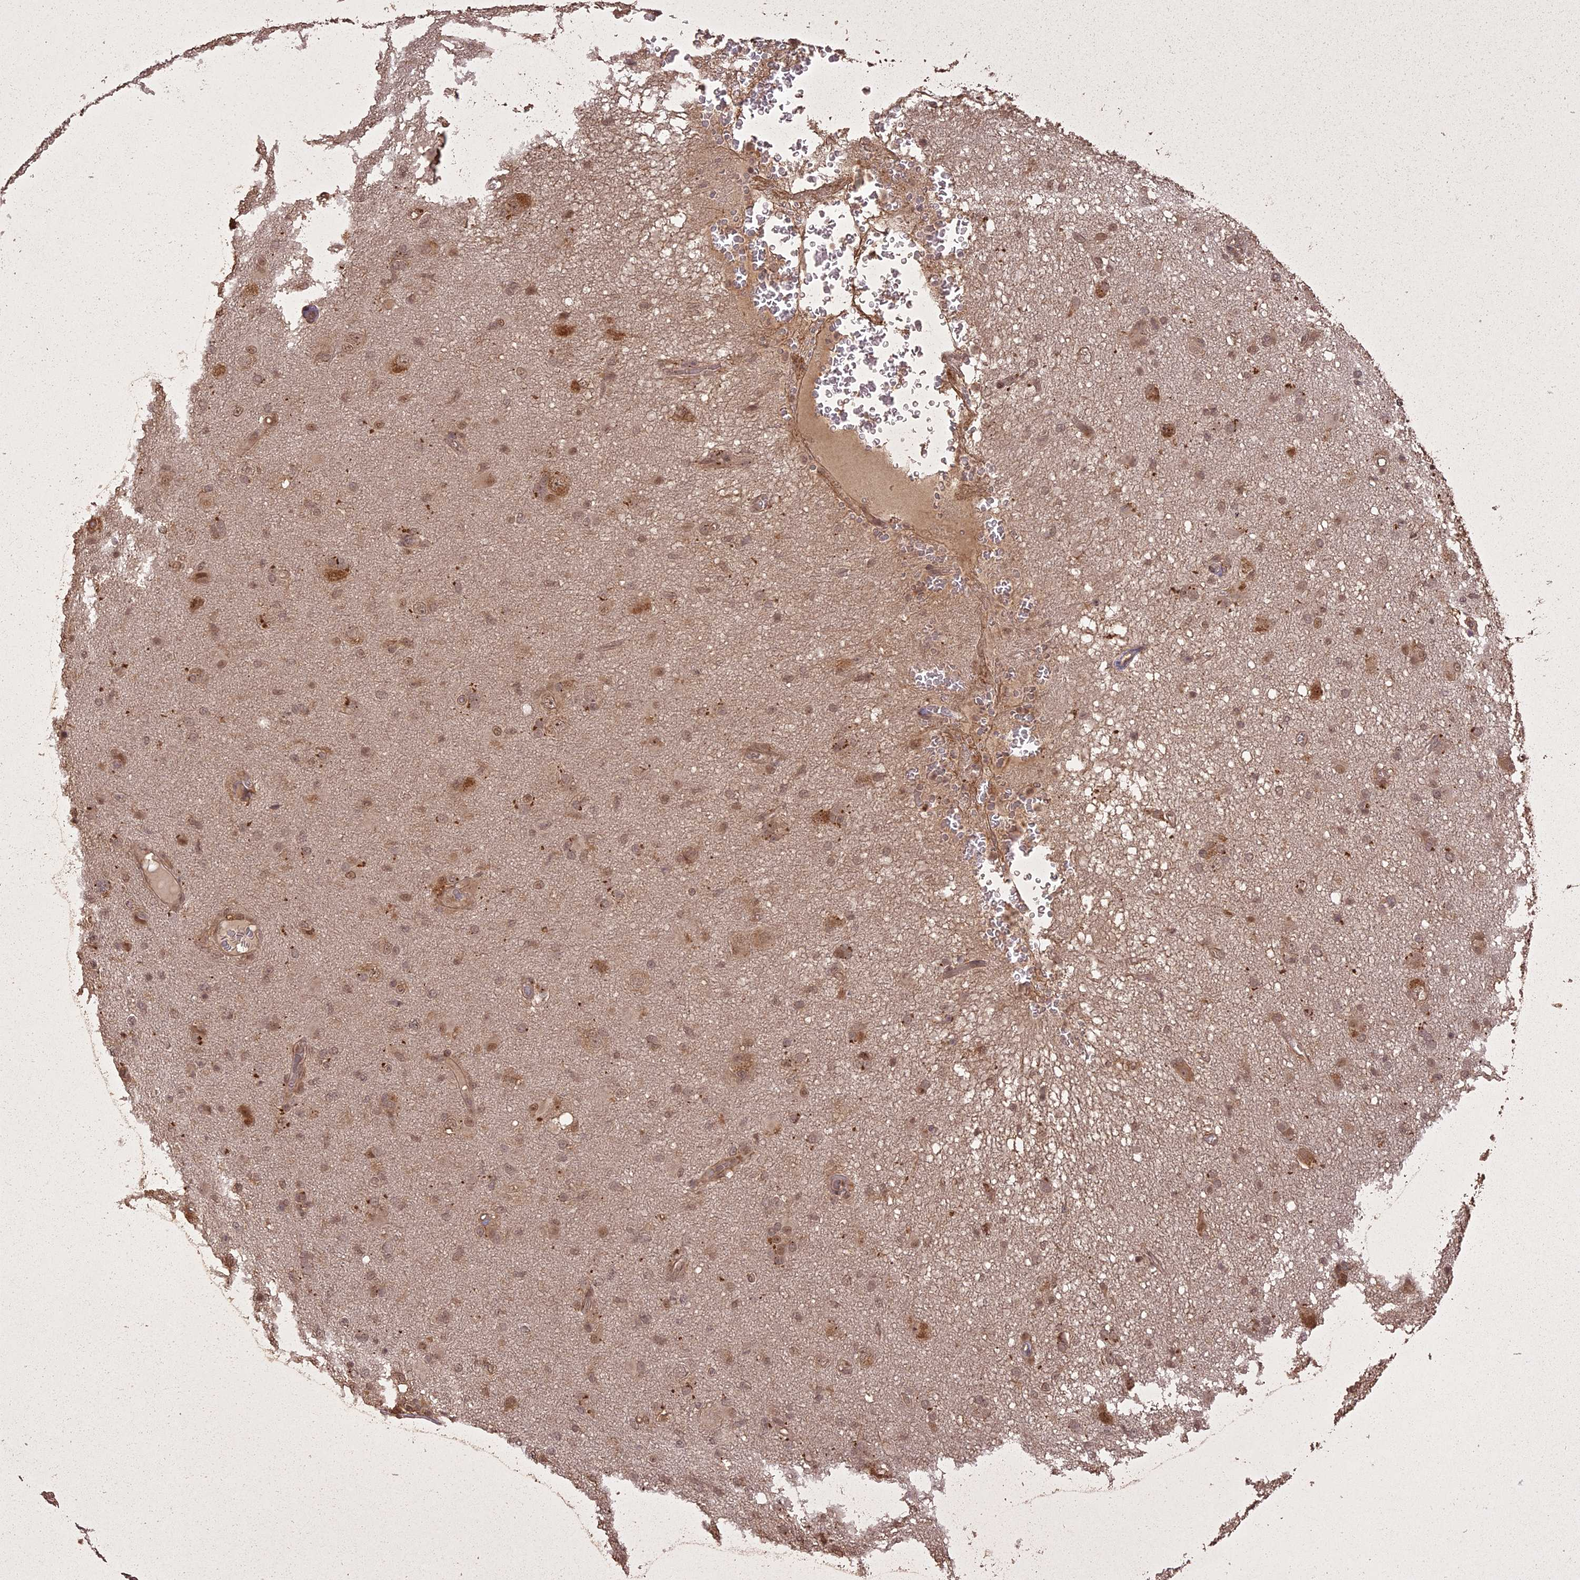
{"staining": {"intensity": "weak", "quantity": ">75%", "location": "cytoplasmic/membranous,nuclear"}, "tissue": "glioma", "cell_type": "Tumor cells", "image_type": "cancer", "snomed": [{"axis": "morphology", "description": "Glioma, malignant, High grade"}, {"axis": "topography", "description": "Brain"}], "caption": "The micrograph exhibits staining of malignant glioma (high-grade), revealing weak cytoplasmic/membranous and nuclear protein positivity (brown color) within tumor cells.", "gene": "LIN37", "patient": {"sex": "female", "age": 57}}